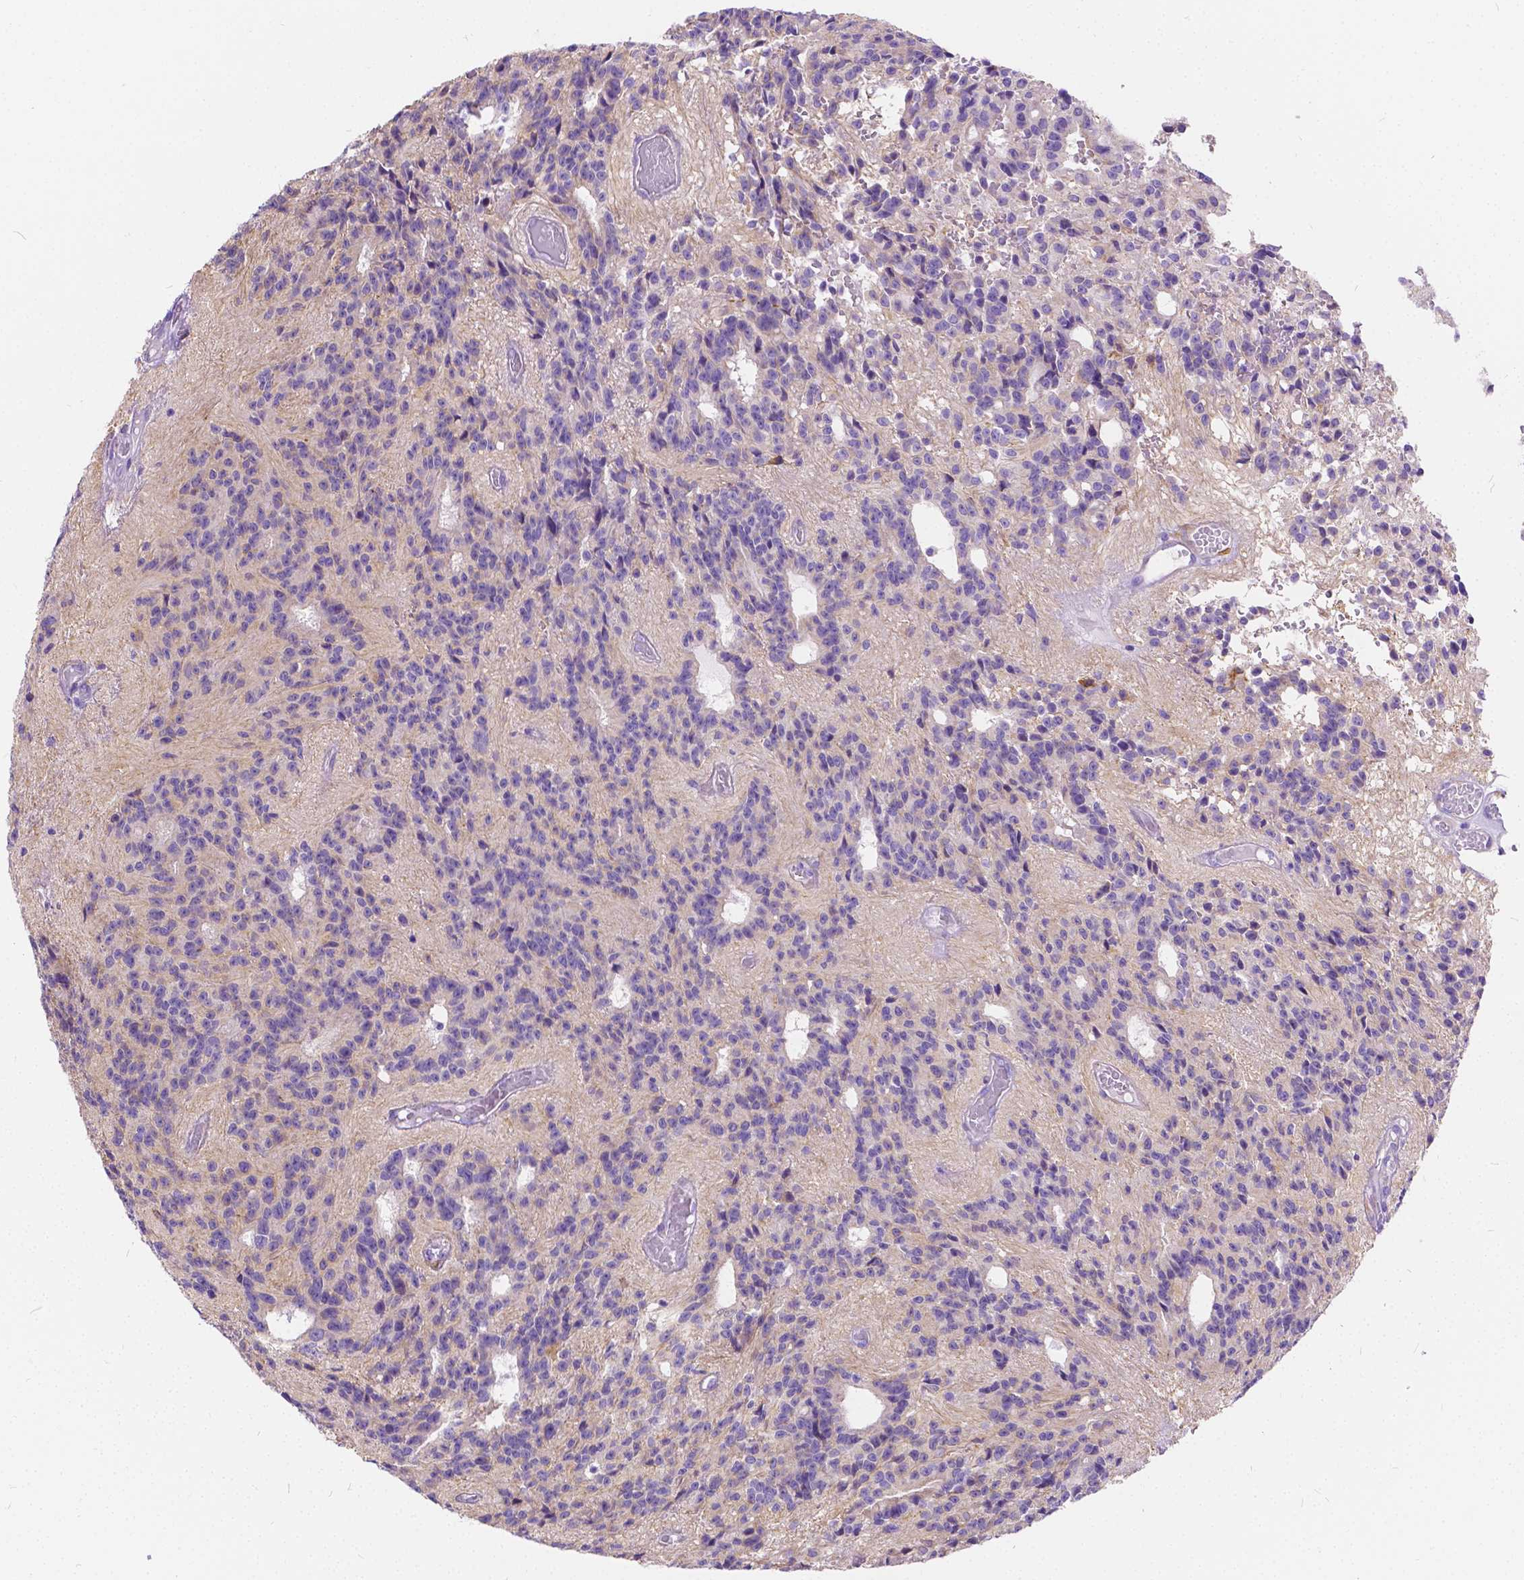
{"staining": {"intensity": "negative", "quantity": "none", "location": "none"}, "tissue": "glioma", "cell_type": "Tumor cells", "image_type": "cancer", "snomed": [{"axis": "morphology", "description": "Glioma, malignant, Low grade"}, {"axis": "topography", "description": "Brain"}], "caption": "This is a micrograph of IHC staining of malignant glioma (low-grade), which shows no positivity in tumor cells.", "gene": "CHRM1", "patient": {"sex": "male", "age": 31}}